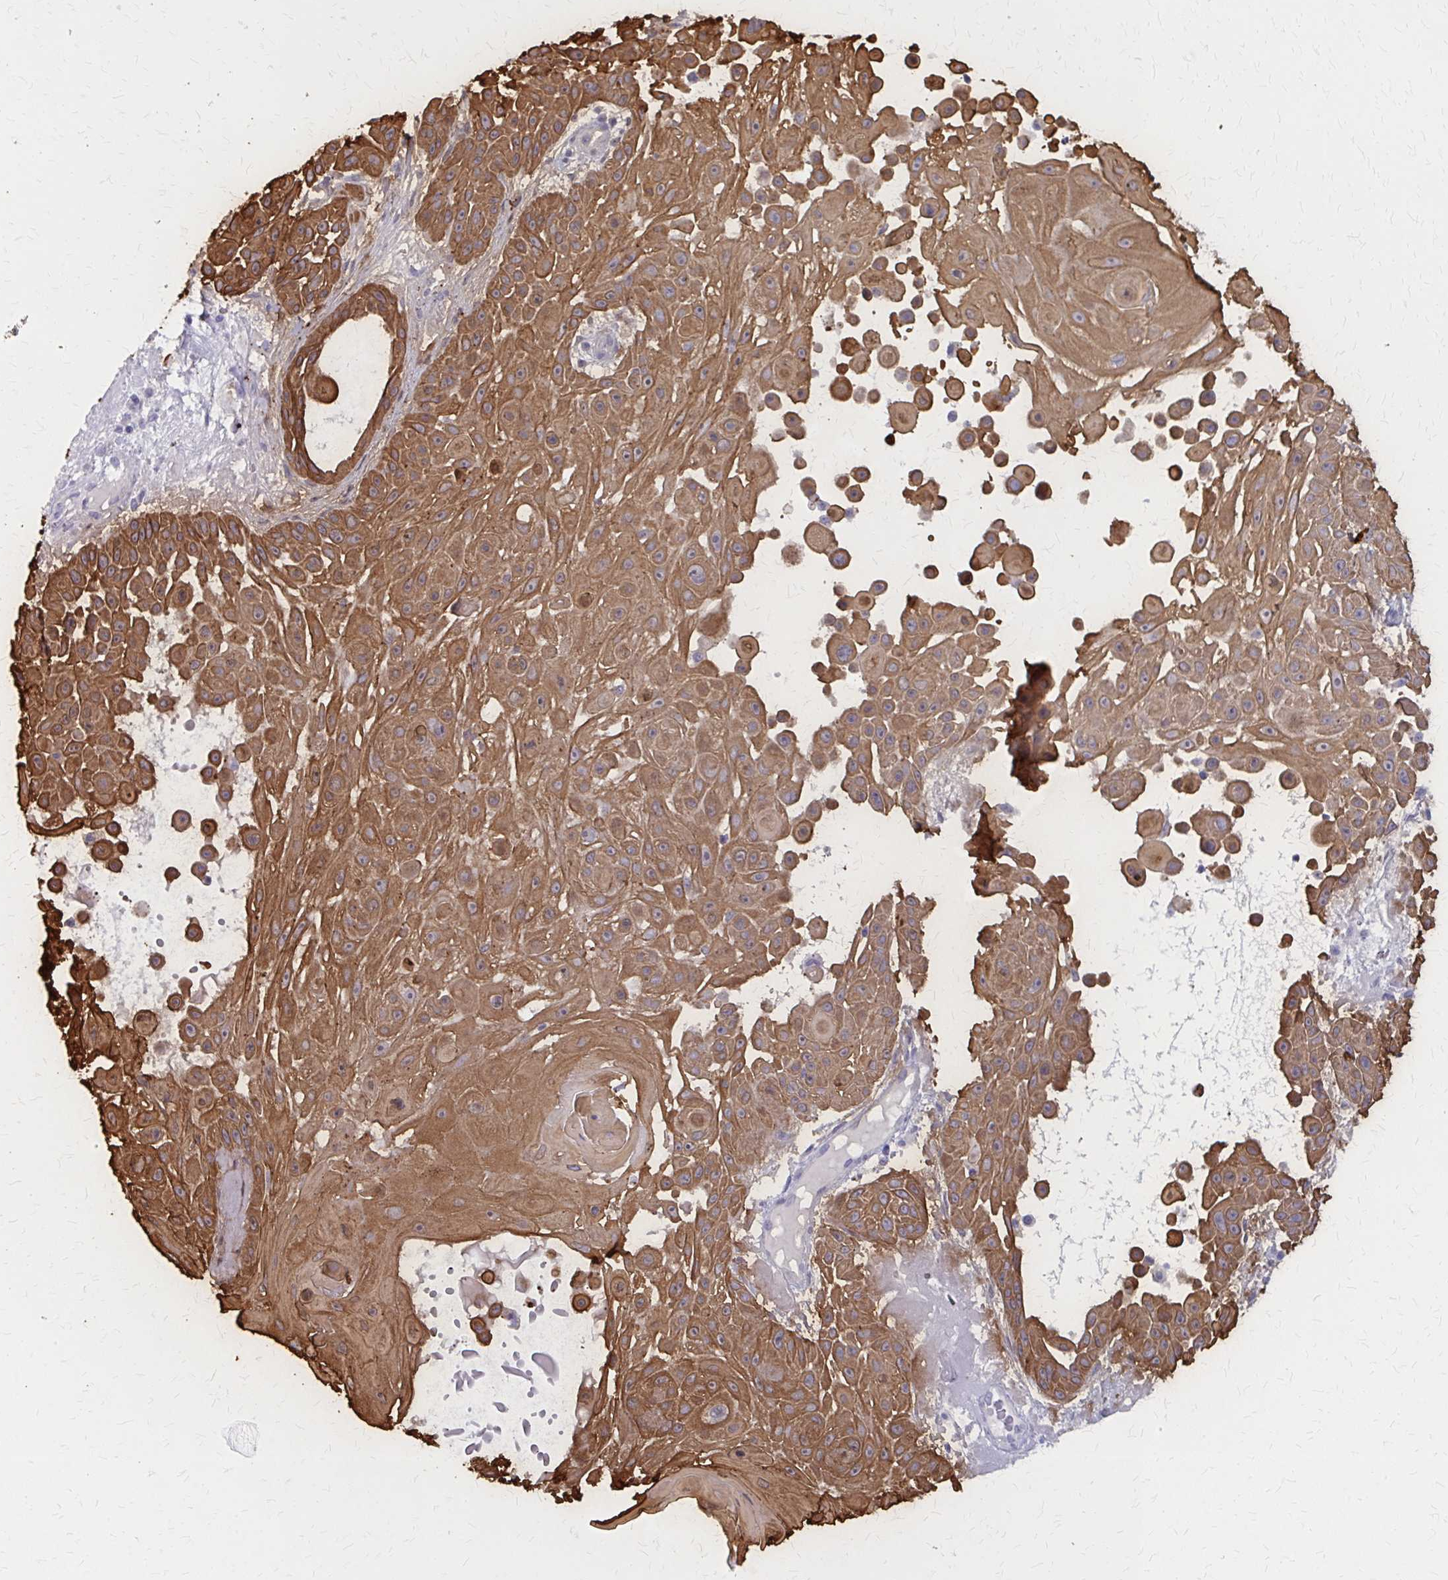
{"staining": {"intensity": "strong", "quantity": ">75%", "location": "cytoplasmic/membranous"}, "tissue": "skin cancer", "cell_type": "Tumor cells", "image_type": "cancer", "snomed": [{"axis": "morphology", "description": "Squamous cell carcinoma, NOS"}, {"axis": "topography", "description": "Skin"}], "caption": "Strong cytoplasmic/membranous expression is appreciated in approximately >75% of tumor cells in skin cancer.", "gene": "GLYATL2", "patient": {"sex": "male", "age": 91}}